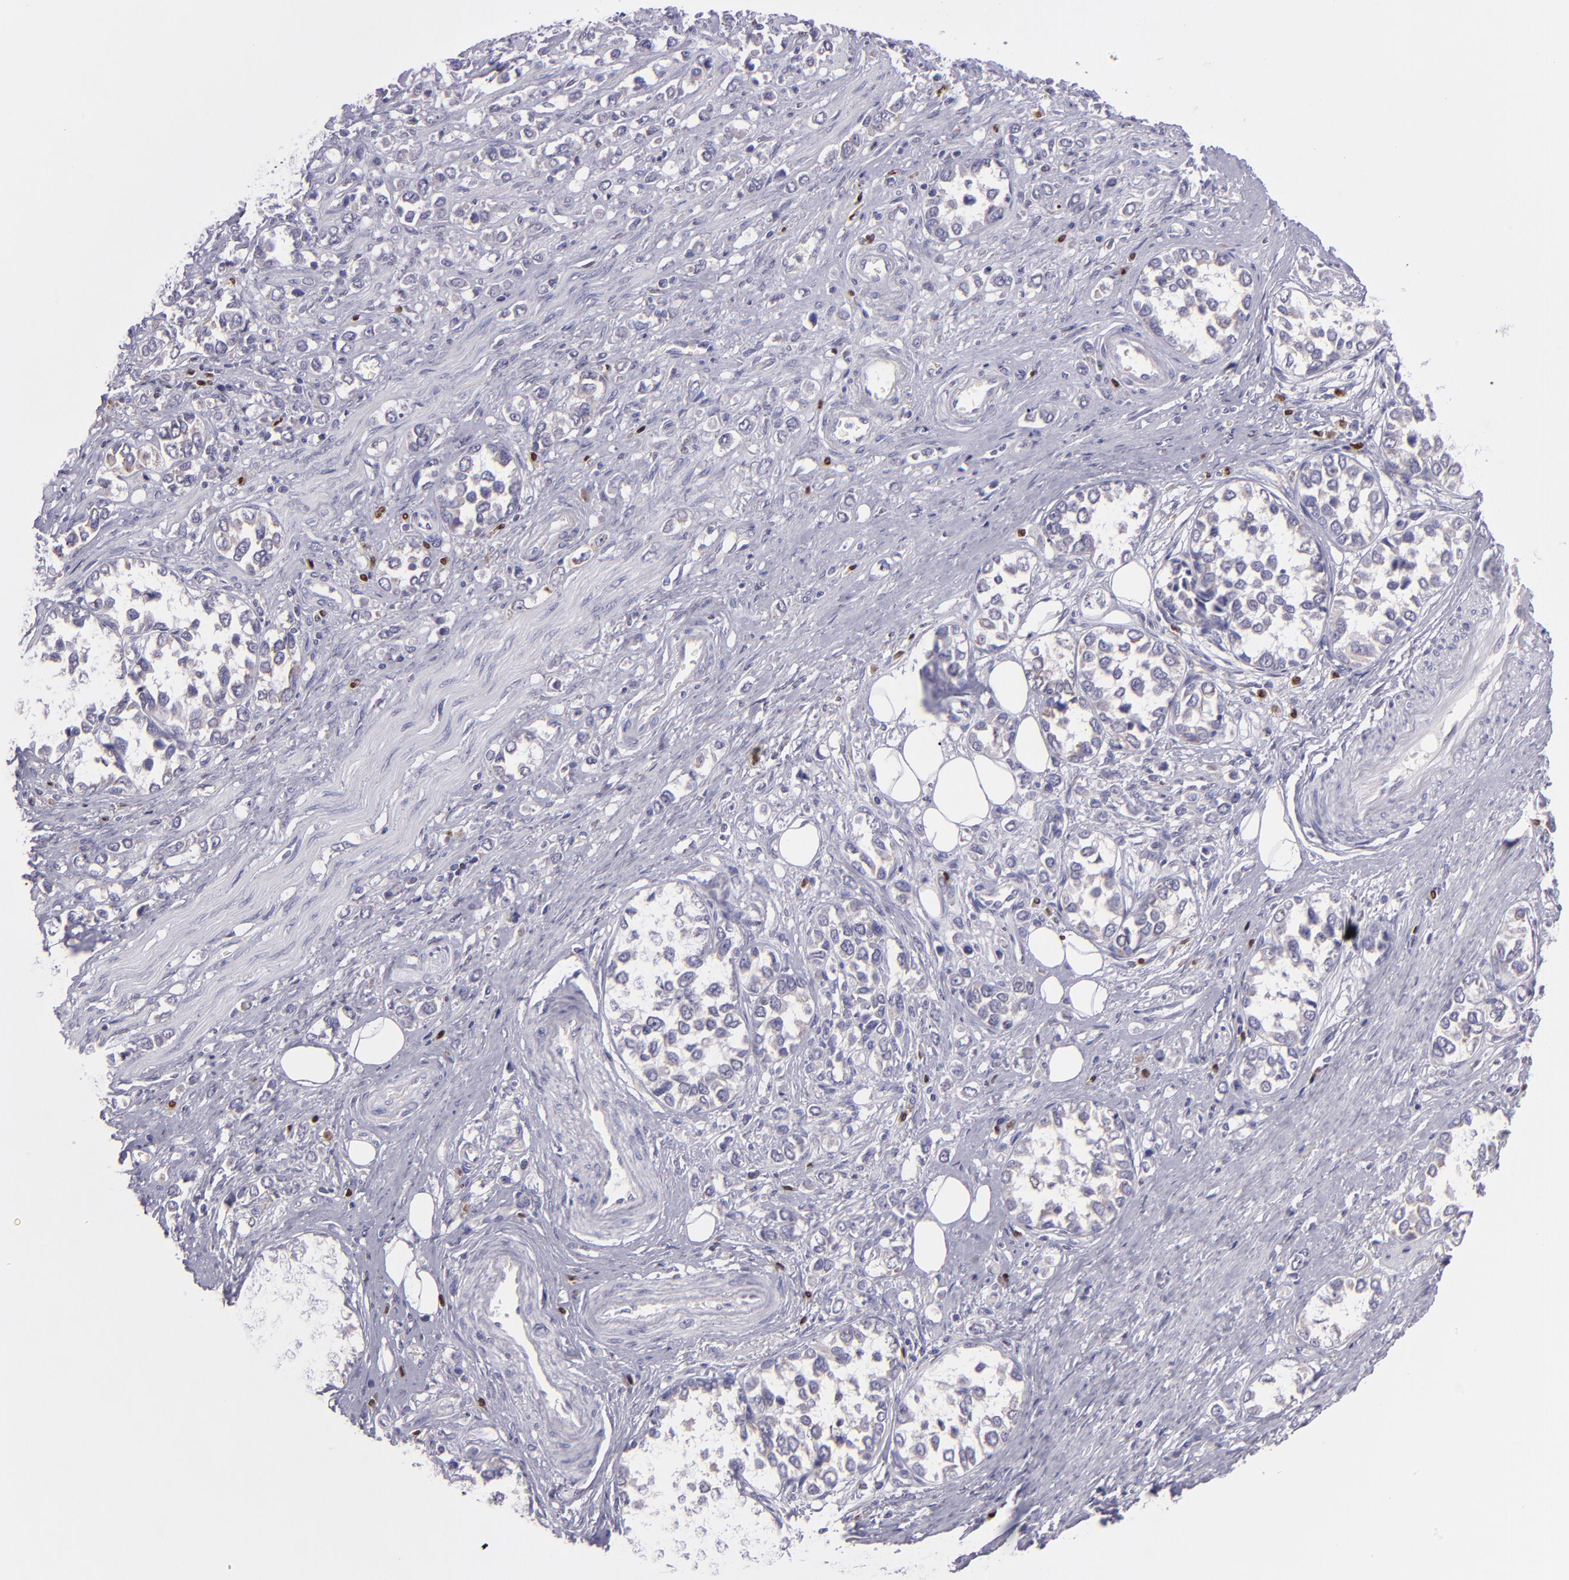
{"staining": {"intensity": "negative", "quantity": "none", "location": "none"}, "tissue": "stomach cancer", "cell_type": "Tumor cells", "image_type": "cancer", "snomed": [{"axis": "morphology", "description": "Adenocarcinoma, NOS"}, {"axis": "topography", "description": "Stomach, upper"}], "caption": "High power microscopy micrograph of an immunohistochemistry (IHC) micrograph of stomach cancer, revealing no significant expression in tumor cells.", "gene": "IRF8", "patient": {"sex": "male", "age": 76}}